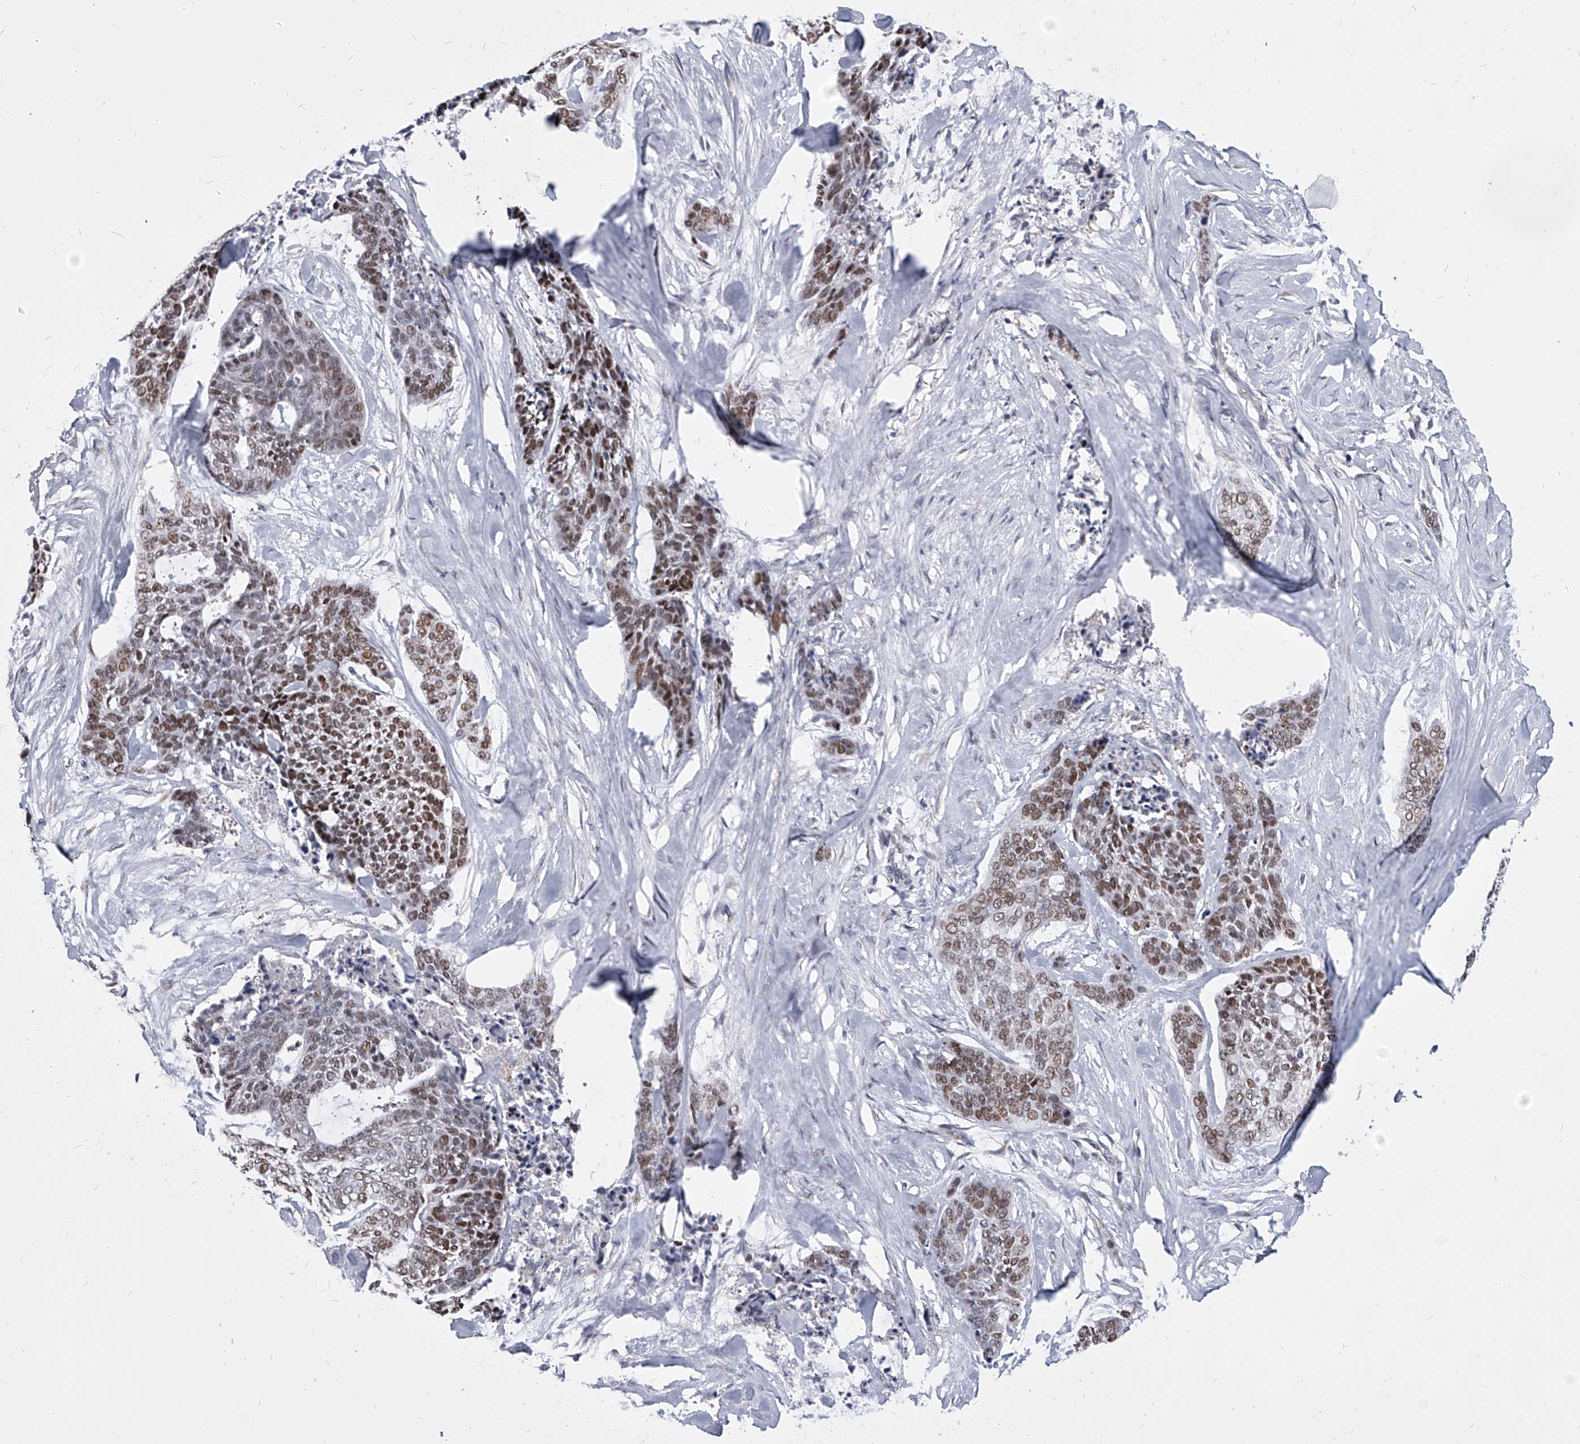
{"staining": {"intensity": "moderate", "quantity": ">75%", "location": "nuclear"}, "tissue": "skin cancer", "cell_type": "Tumor cells", "image_type": "cancer", "snomed": [{"axis": "morphology", "description": "Basal cell carcinoma"}, {"axis": "topography", "description": "Skin"}], "caption": "Protein staining demonstrates moderate nuclear expression in about >75% of tumor cells in skin cancer (basal cell carcinoma). (Brightfield microscopy of DAB IHC at high magnification).", "gene": "EVA1C", "patient": {"sex": "female", "age": 64}}